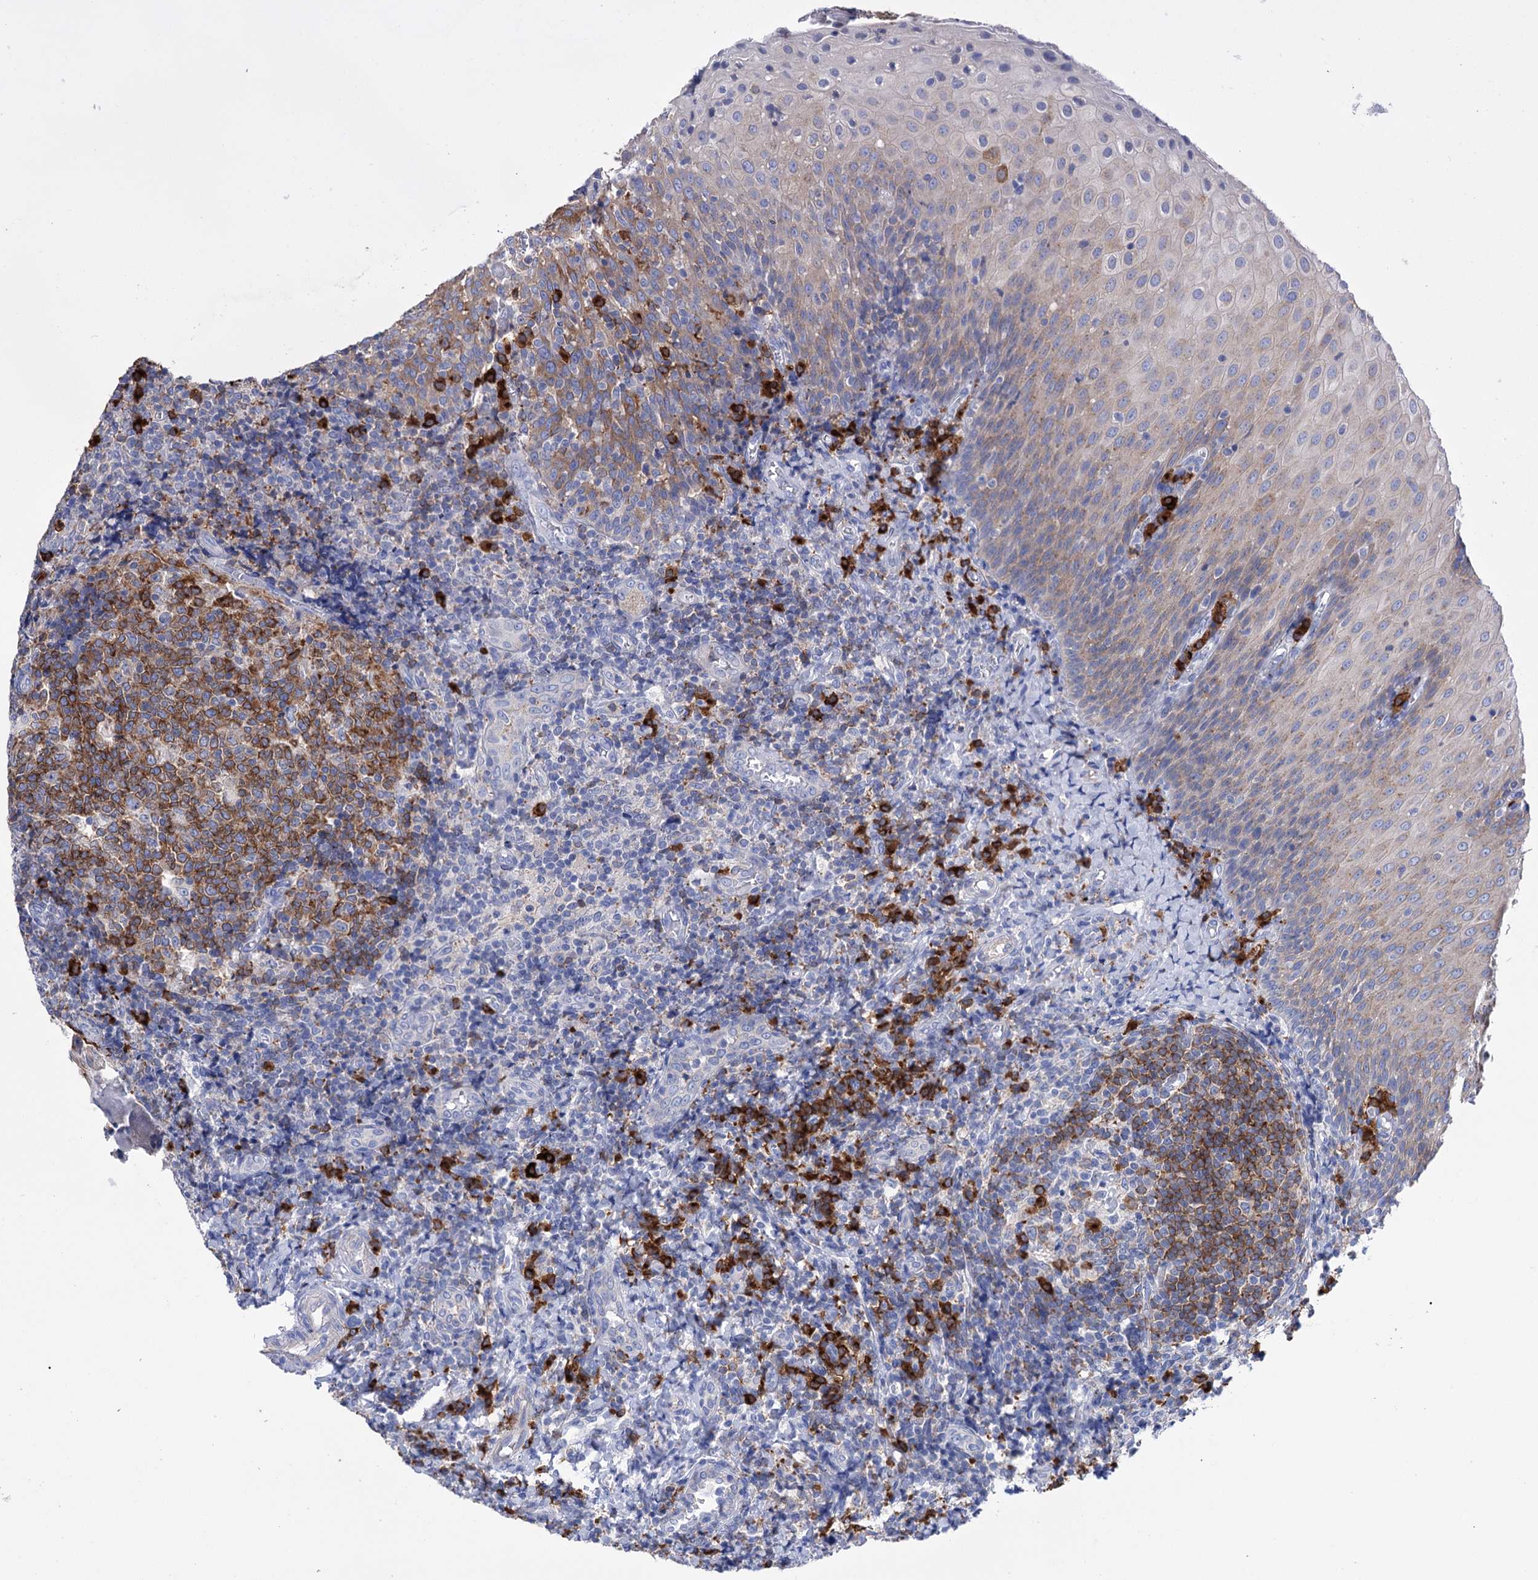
{"staining": {"intensity": "moderate", "quantity": ">75%", "location": "cytoplasmic/membranous"}, "tissue": "tonsil", "cell_type": "Germinal center cells", "image_type": "normal", "snomed": [{"axis": "morphology", "description": "Normal tissue, NOS"}, {"axis": "topography", "description": "Tonsil"}], "caption": "A photomicrograph showing moderate cytoplasmic/membranous expression in about >75% of germinal center cells in normal tonsil, as visualized by brown immunohistochemical staining.", "gene": "BBS4", "patient": {"sex": "female", "age": 19}}